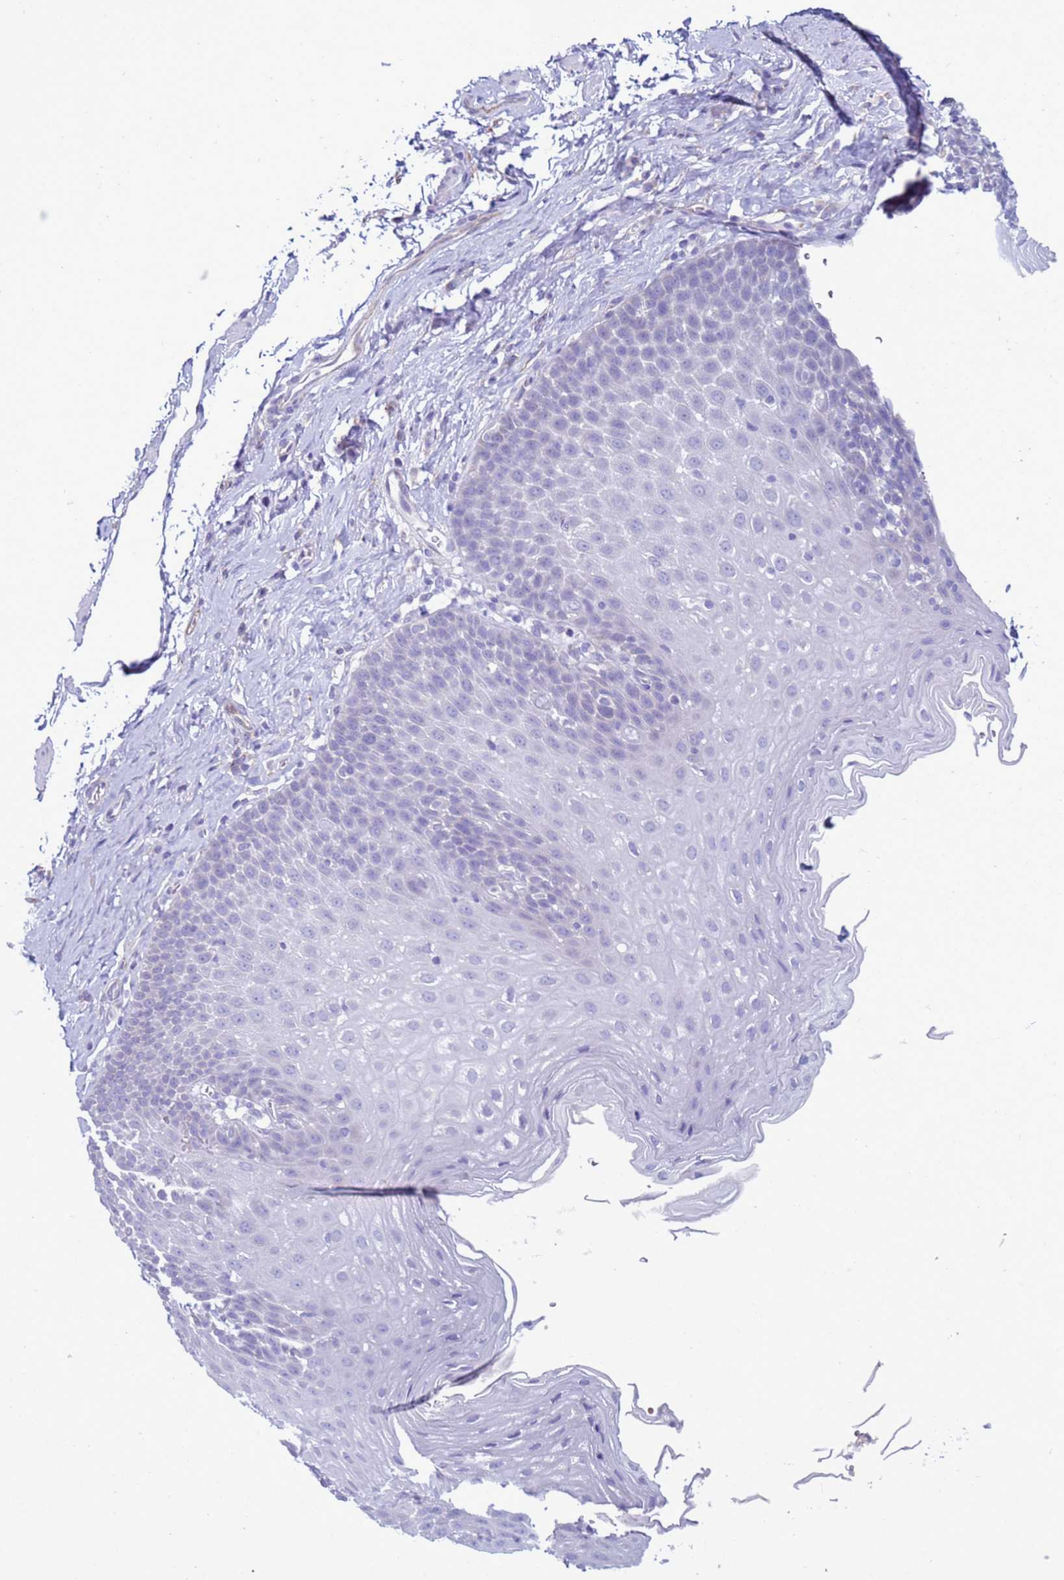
{"staining": {"intensity": "negative", "quantity": "none", "location": "none"}, "tissue": "esophagus", "cell_type": "Squamous epithelial cells", "image_type": "normal", "snomed": [{"axis": "morphology", "description": "Normal tissue, NOS"}, {"axis": "topography", "description": "Esophagus"}], "caption": "Protein analysis of benign esophagus reveals no significant positivity in squamous epithelial cells.", "gene": "ABHD17B", "patient": {"sex": "female", "age": 61}}